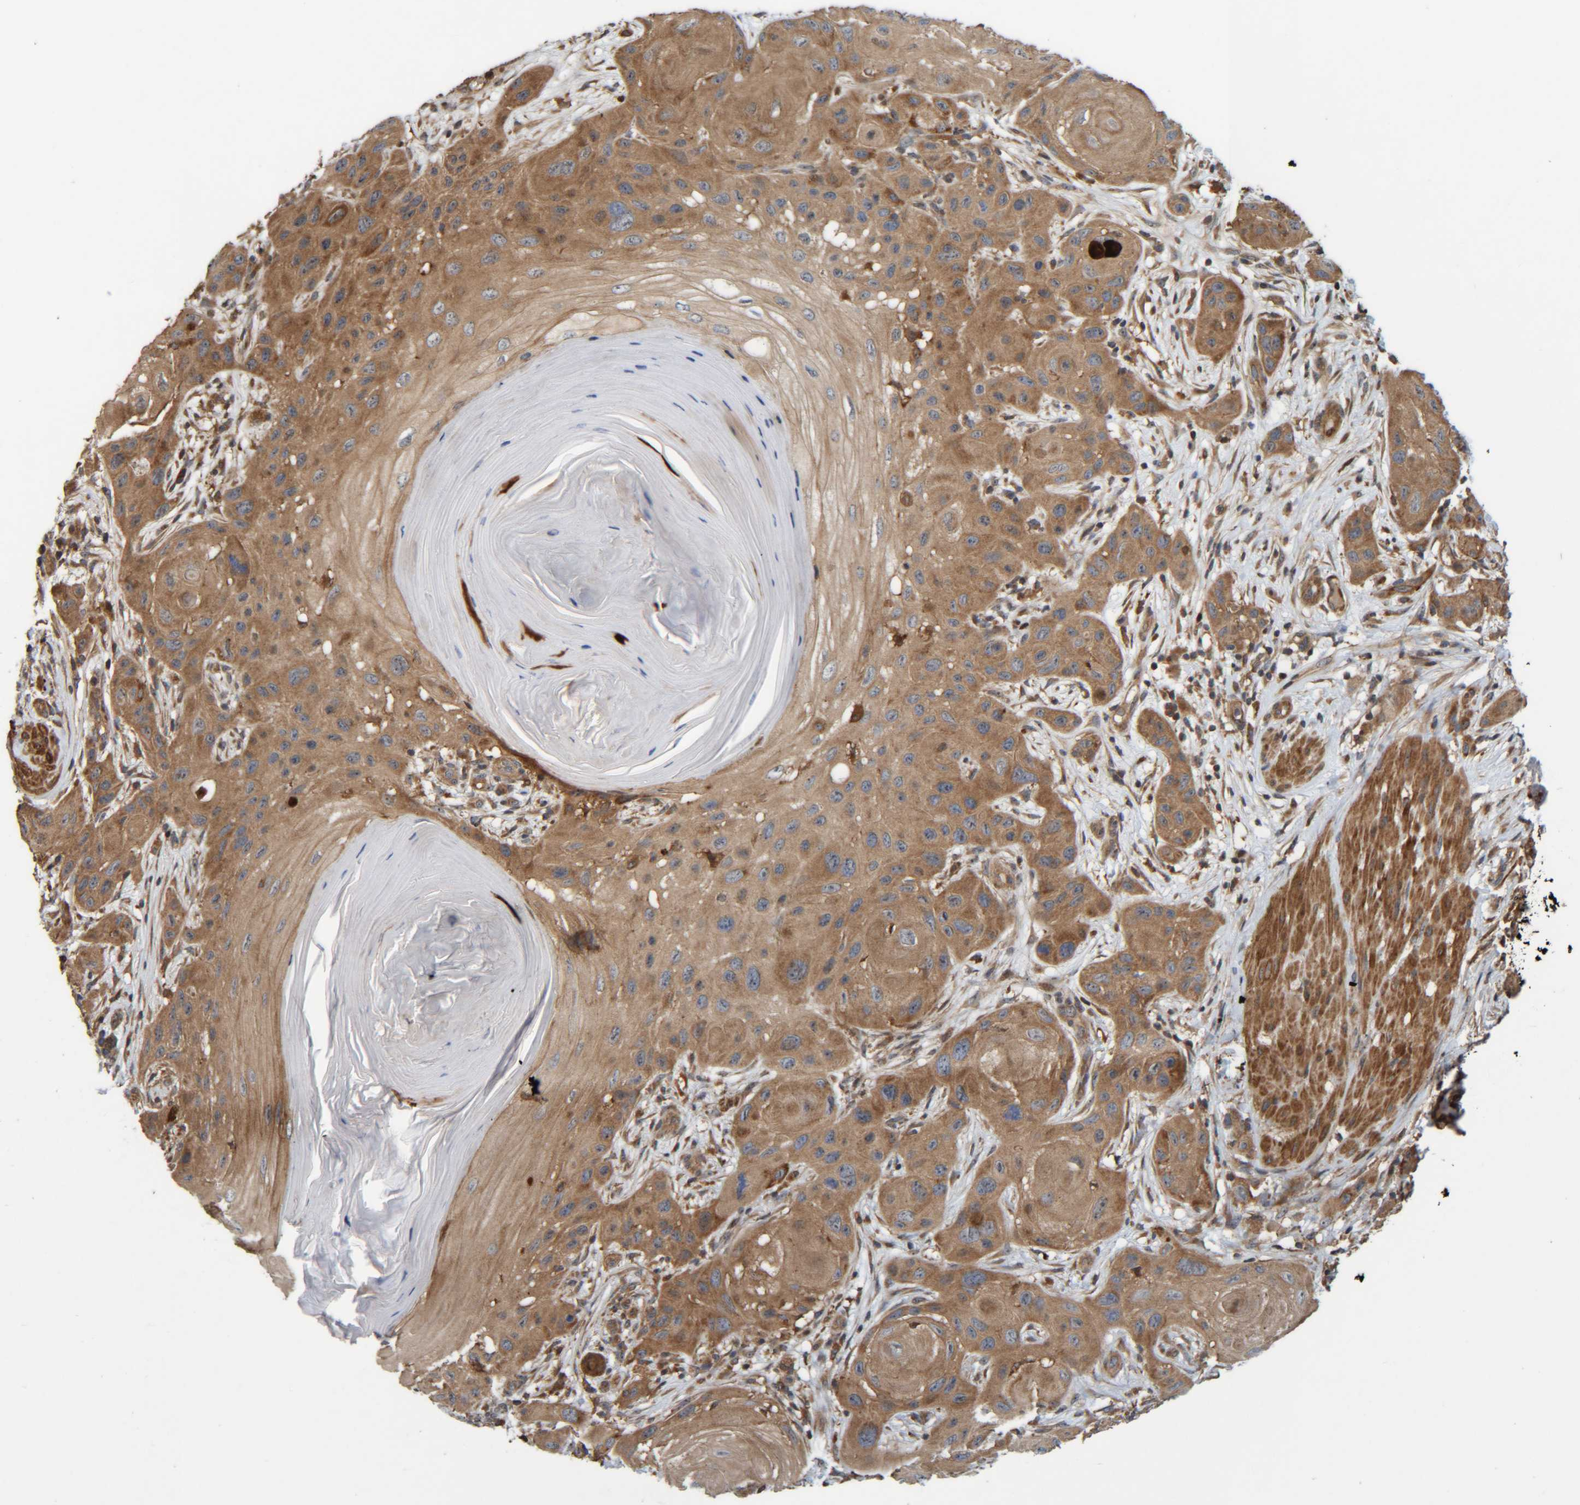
{"staining": {"intensity": "moderate", "quantity": ">75%", "location": "cytoplasmic/membranous"}, "tissue": "skin cancer", "cell_type": "Tumor cells", "image_type": "cancer", "snomed": [{"axis": "morphology", "description": "Squamous cell carcinoma, NOS"}, {"axis": "topography", "description": "Skin"}], "caption": "Squamous cell carcinoma (skin) was stained to show a protein in brown. There is medium levels of moderate cytoplasmic/membranous positivity in about >75% of tumor cells.", "gene": "CCDC57", "patient": {"sex": "female", "age": 96}}